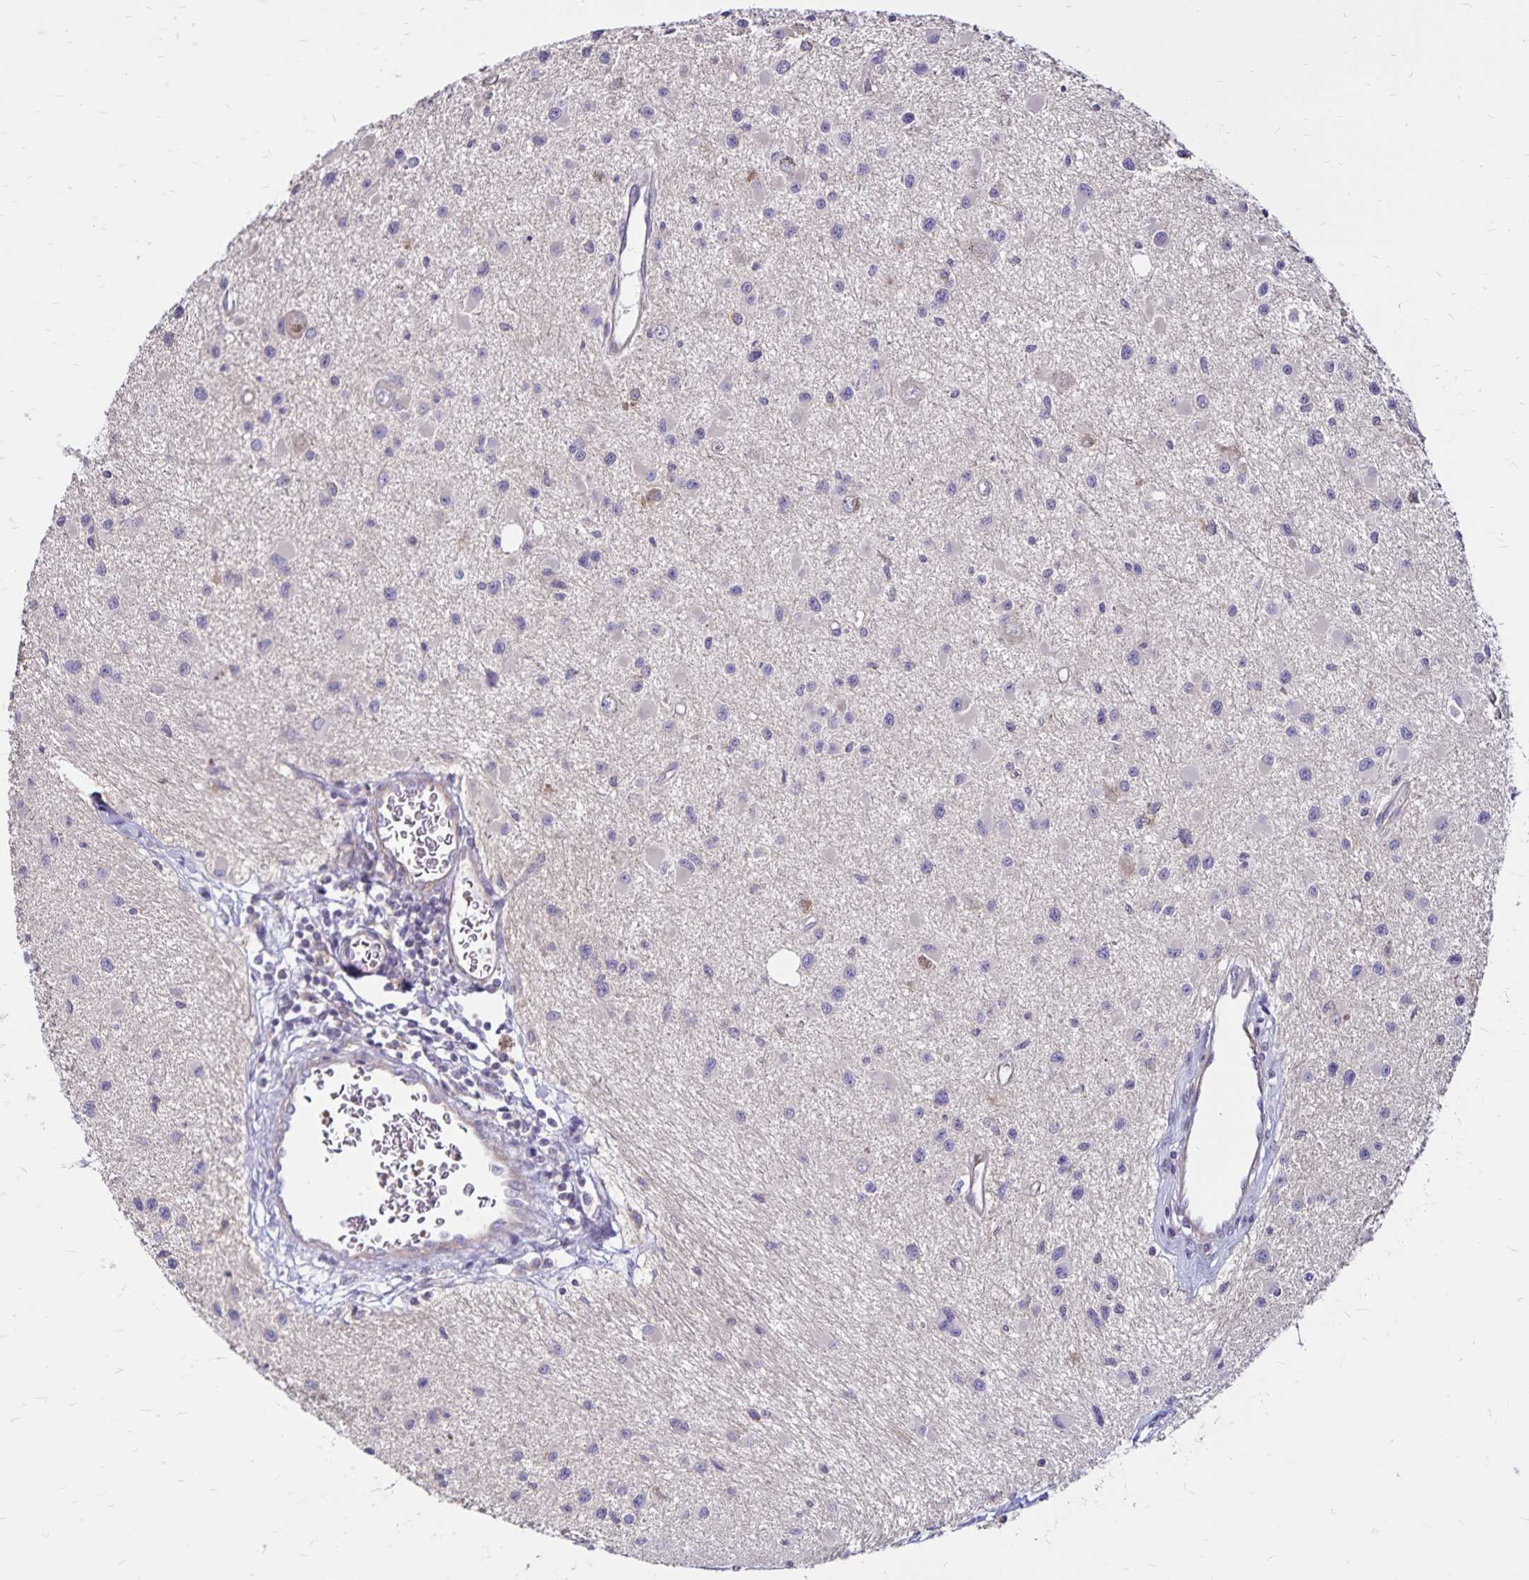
{"staining": {"intensity": "negative", "quantity": "none", "location": "none"}, "tissue": "glioma", "cell_type": "Tumor cells", "image_type": "cancer", "snomed": [{"axis": "morphology", "description": "Glioma, malignant, High grade"}, {"axis": "topography", "description": "Brain"}], "caption": "Immunohistochemistry (IHC) of human glioma demonstrates no expression in tumor cells.", "gene": "FSD1", "patient": {"sex": "male", "age": 54}}